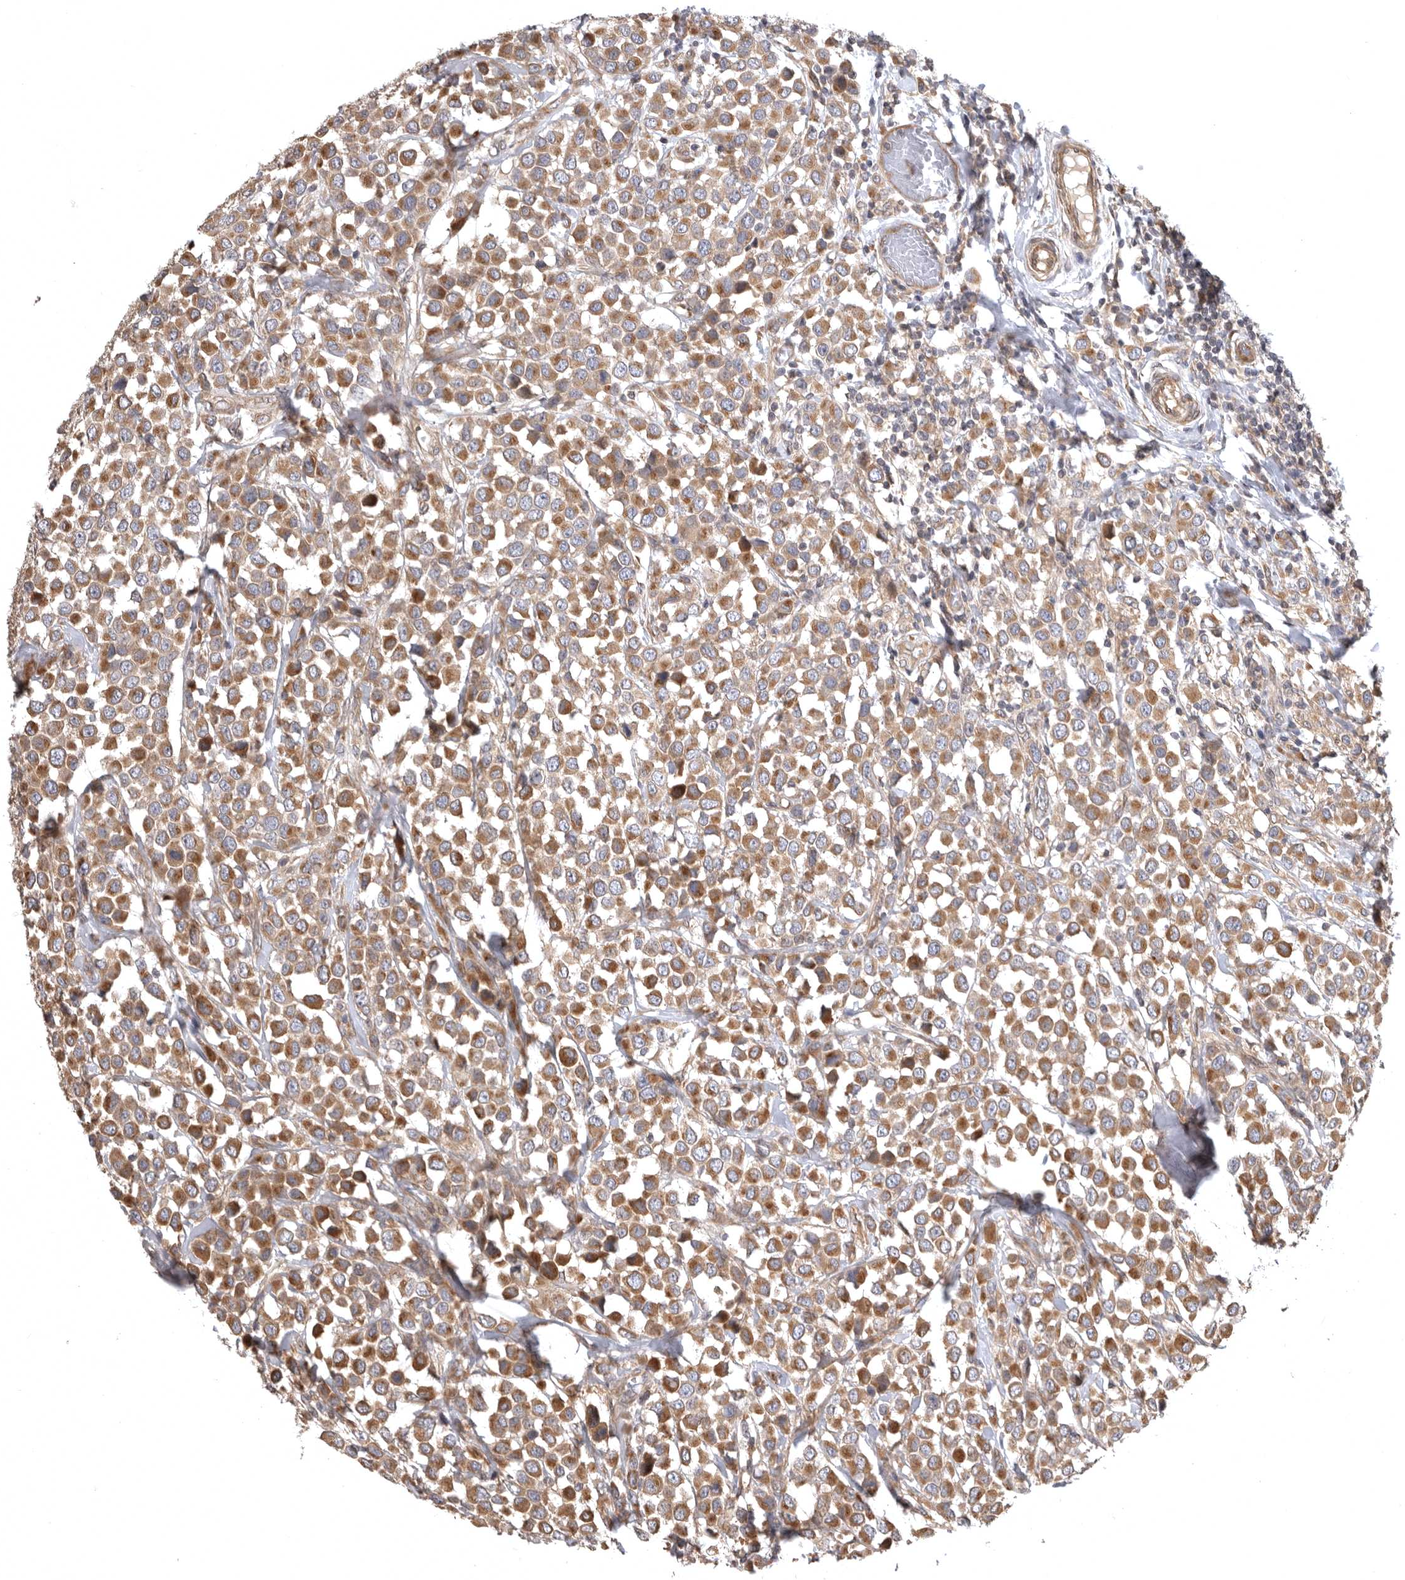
{"staining": {"intensity": "moderate", "quantity": ">75%", "location": "cytoplasmic/membranous"}, "tissue": "breast cancer", "cell_type": "Tumor cells", "image_type": "cancer", "snomed": [{"axis": "morphology", "description": "Duct carcinoma"}, {"axis": "topography", "description": "Breast"}], "caption": "A photomicrograph of breast cancer stained for a protein exhibits moderate cytoplasmic/membranous brown staining in tumor cells.", "gene": "CUEDC1", "patient": {"sex": "female", "age": 61}}